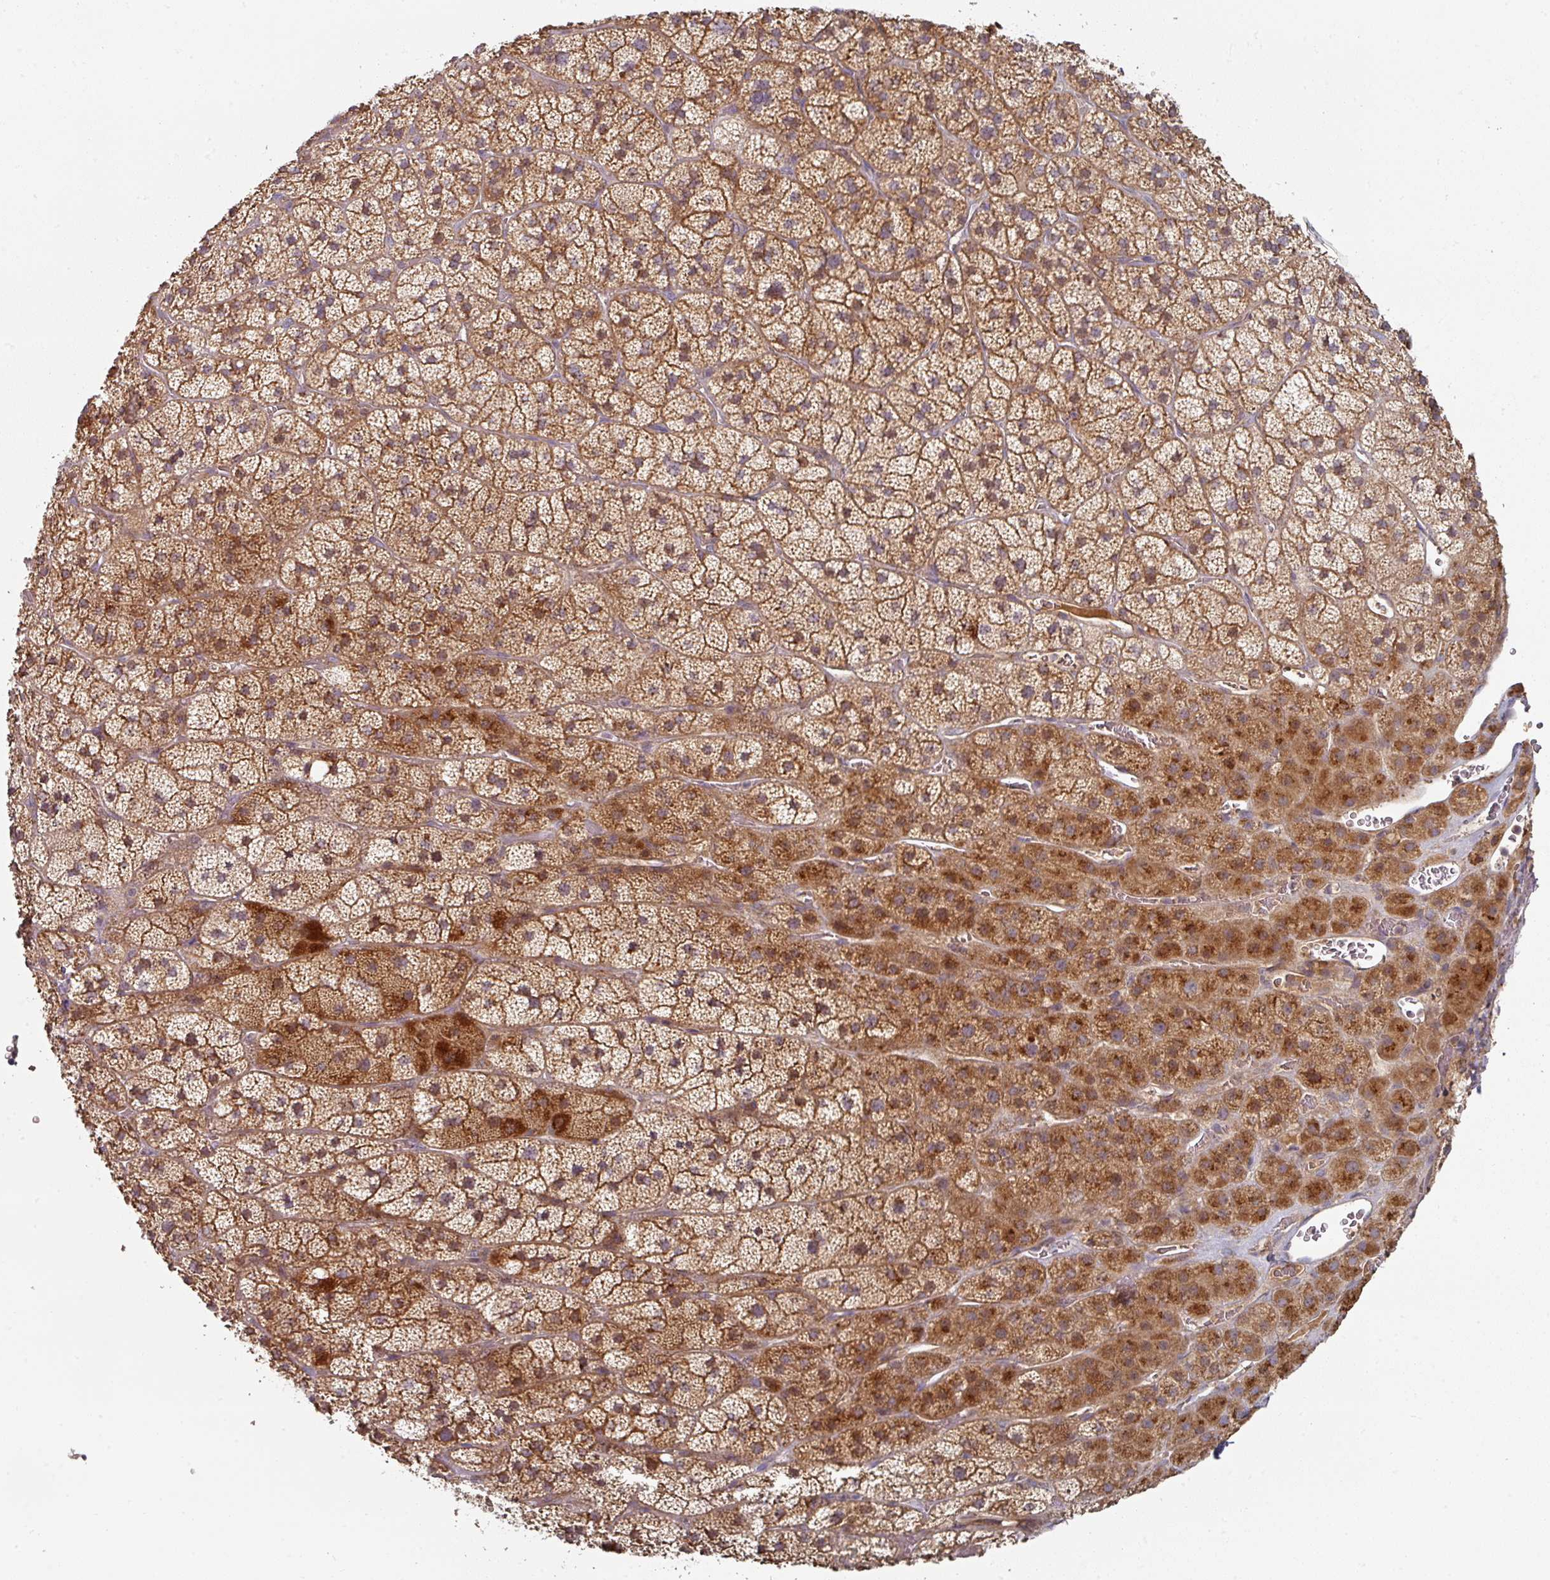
{"staining": {"intensity": "strong", "quantity": ">75%", "location": "cytoplasmic/membranous"}, "tissue": "adrenal gland", "cell_type": "Glandular cells", "image_type": "normal", "snomed": [{"axis": "morphology", "description": "Normal tissue, NOS"}, {"axis": "topography", "description": "Adrenal gland"}], "caption": "IHC of normal adrenal gland exhibits high levels of strong cytoplasmic/membranous positivity in approximately >75% of glandular cells.", "gene": "DNAJC7", "patient": {"sex": "male", "age": 57}}